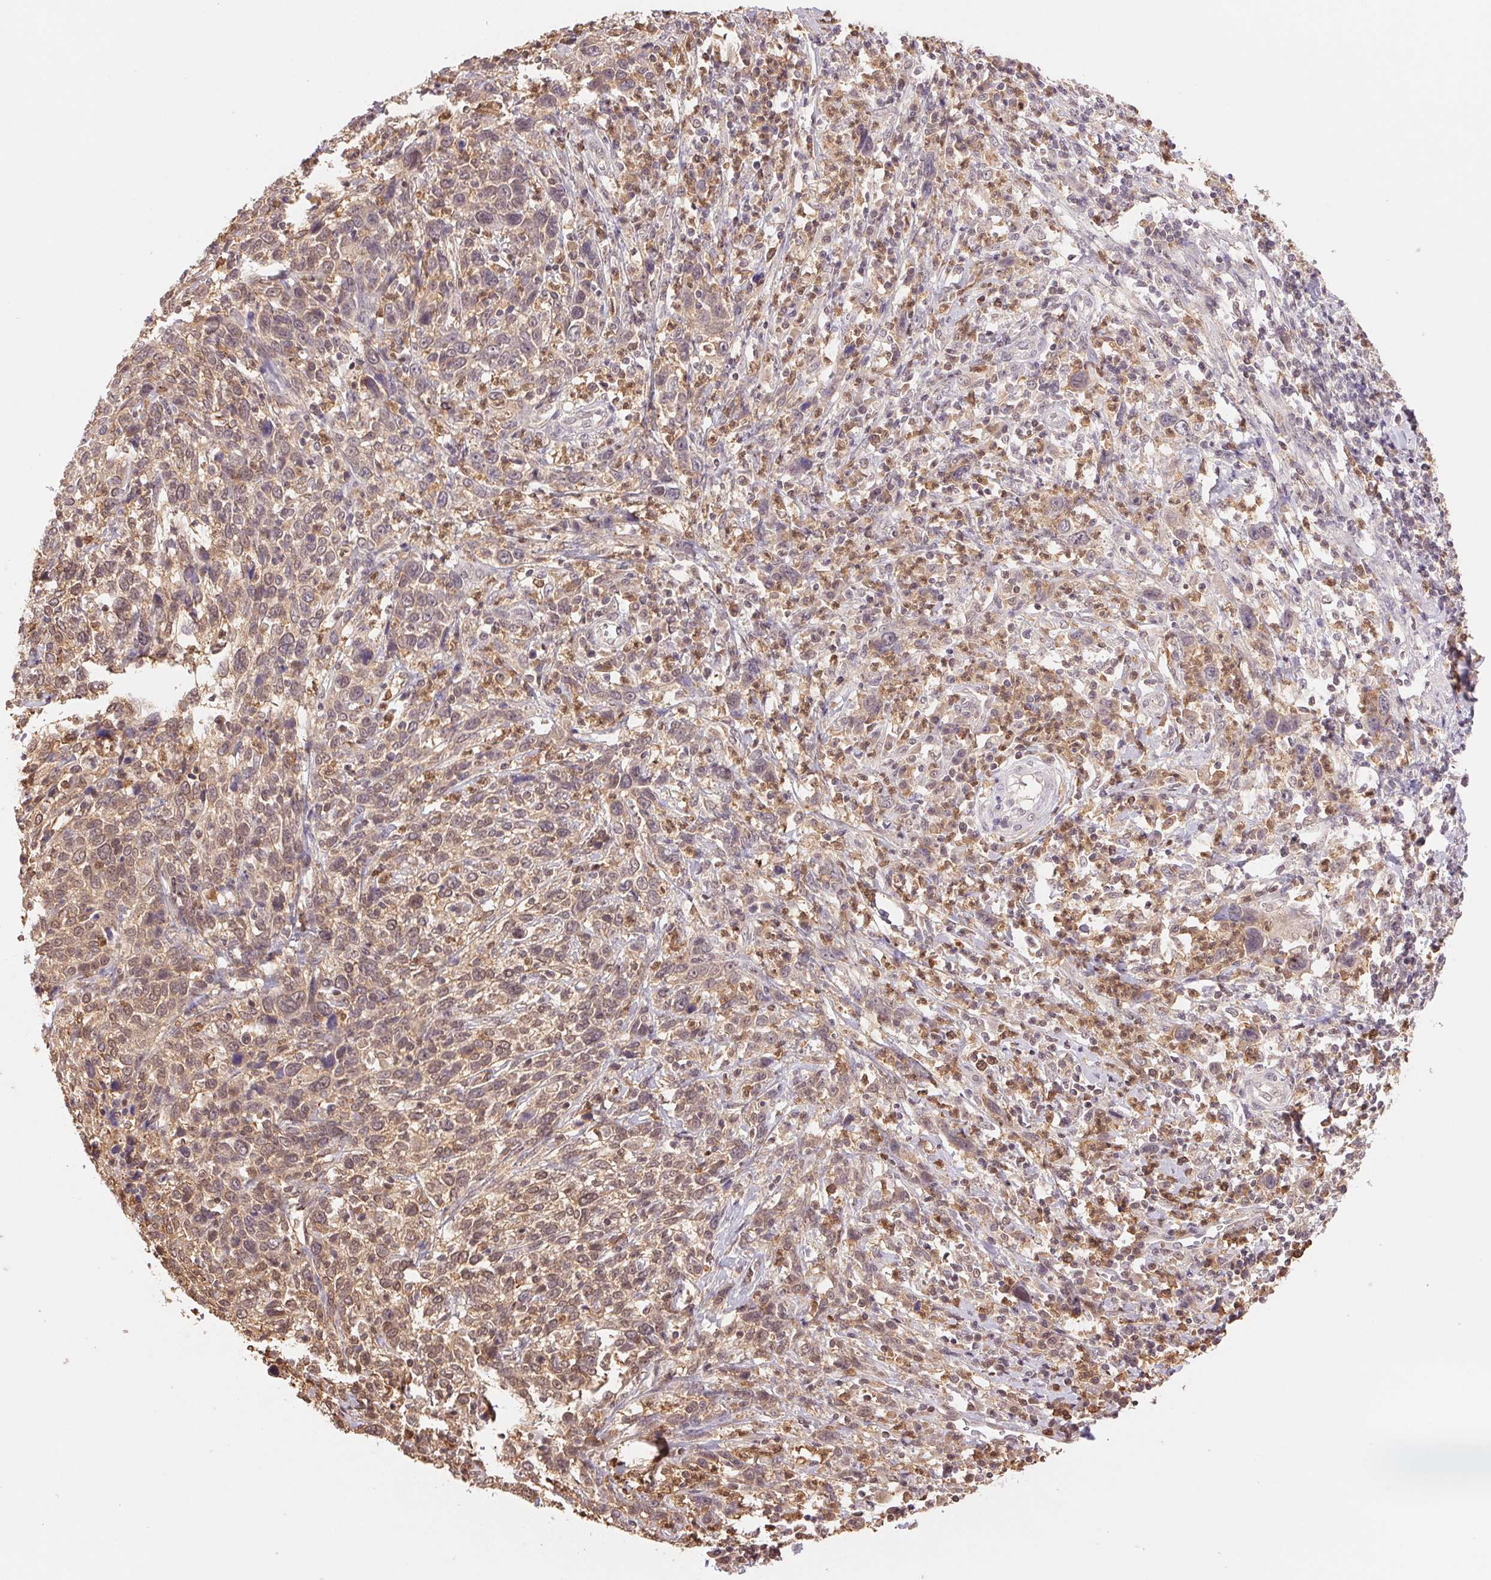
{"staining": {"intensity": "weak", "quantity": ">75%", "location": "cytoplasmic/membranous,nuclear"}, "tissue": "cervical cancer", "cell_type": "Tumor cells", "image_type": "cancer", "snomed": [{"axis": "morphology", "description": "Squamous cell carcinoma, NOS"}, {"axis": "topography", "description": "Cervix"}], "caption": "This micrograph displays immunohistochemistry (IHC) staining of cervical cancer (squamous cell carcinoma), with low weak cytoplasmic/membranous and nuclear positivity in approximately >75% of tumor cells.", "gene": "CDC123", "patient": {"sex": "female", "age": 46}}